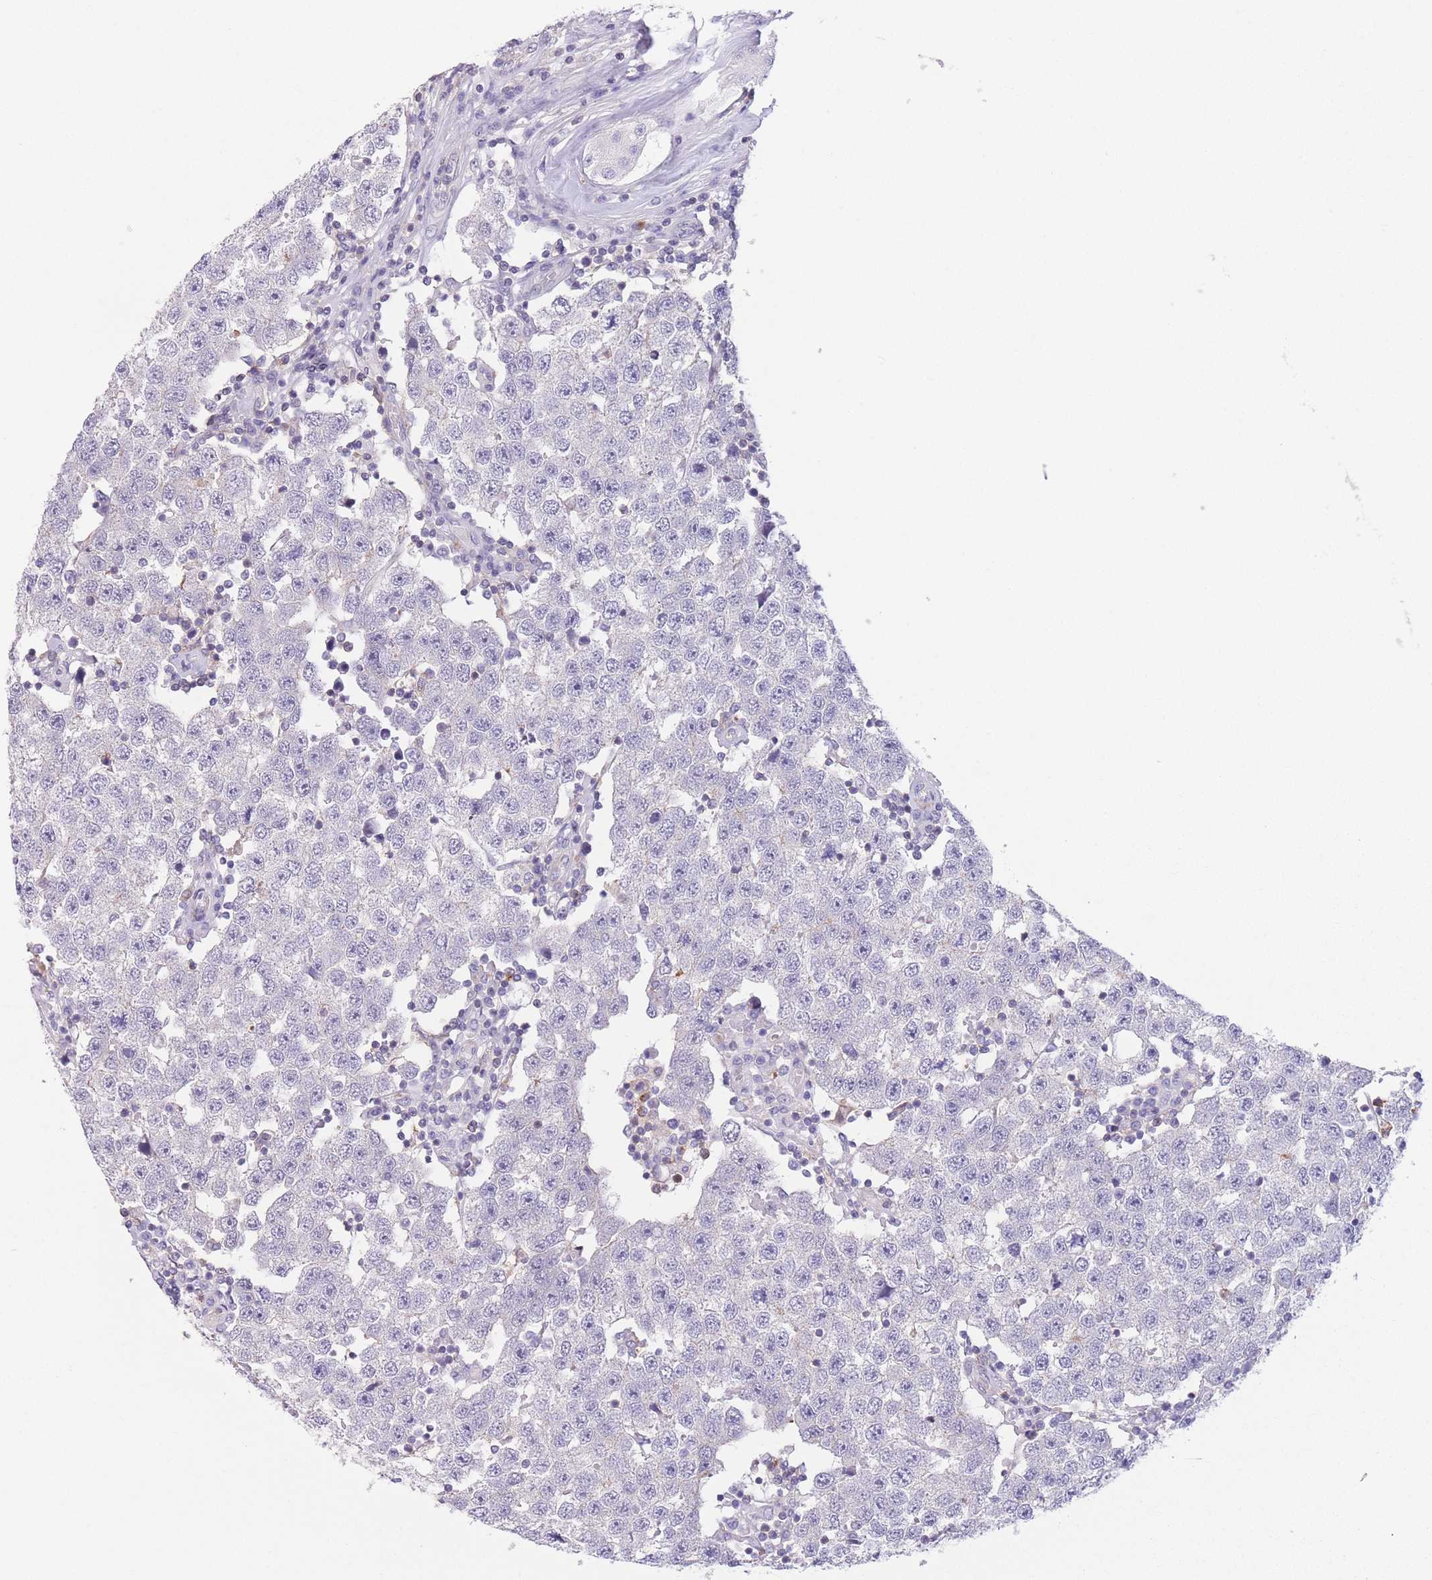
{"staining": {"intensity": "negative", "quantity": "none", "location": "none"}, "tissue": "testis cancer", "cell_type": "Tumor cells", "image_type": "cancer", "snomed": [{"axis": "morphology", "description": "Seminoma, NOS"}, {"axis": "topography", "description": "Testis"}], "caption": "Tumor cells show no significant protein positivity in testis cancer (seminoma). The staining was performed using DAB to visualize the protein expression in brown, while the nuclei were stained in blue with hematoxylin (Magnification: 20x).", "gene": "C9orf152", "patient": {"sex": "male", "age": 34}}